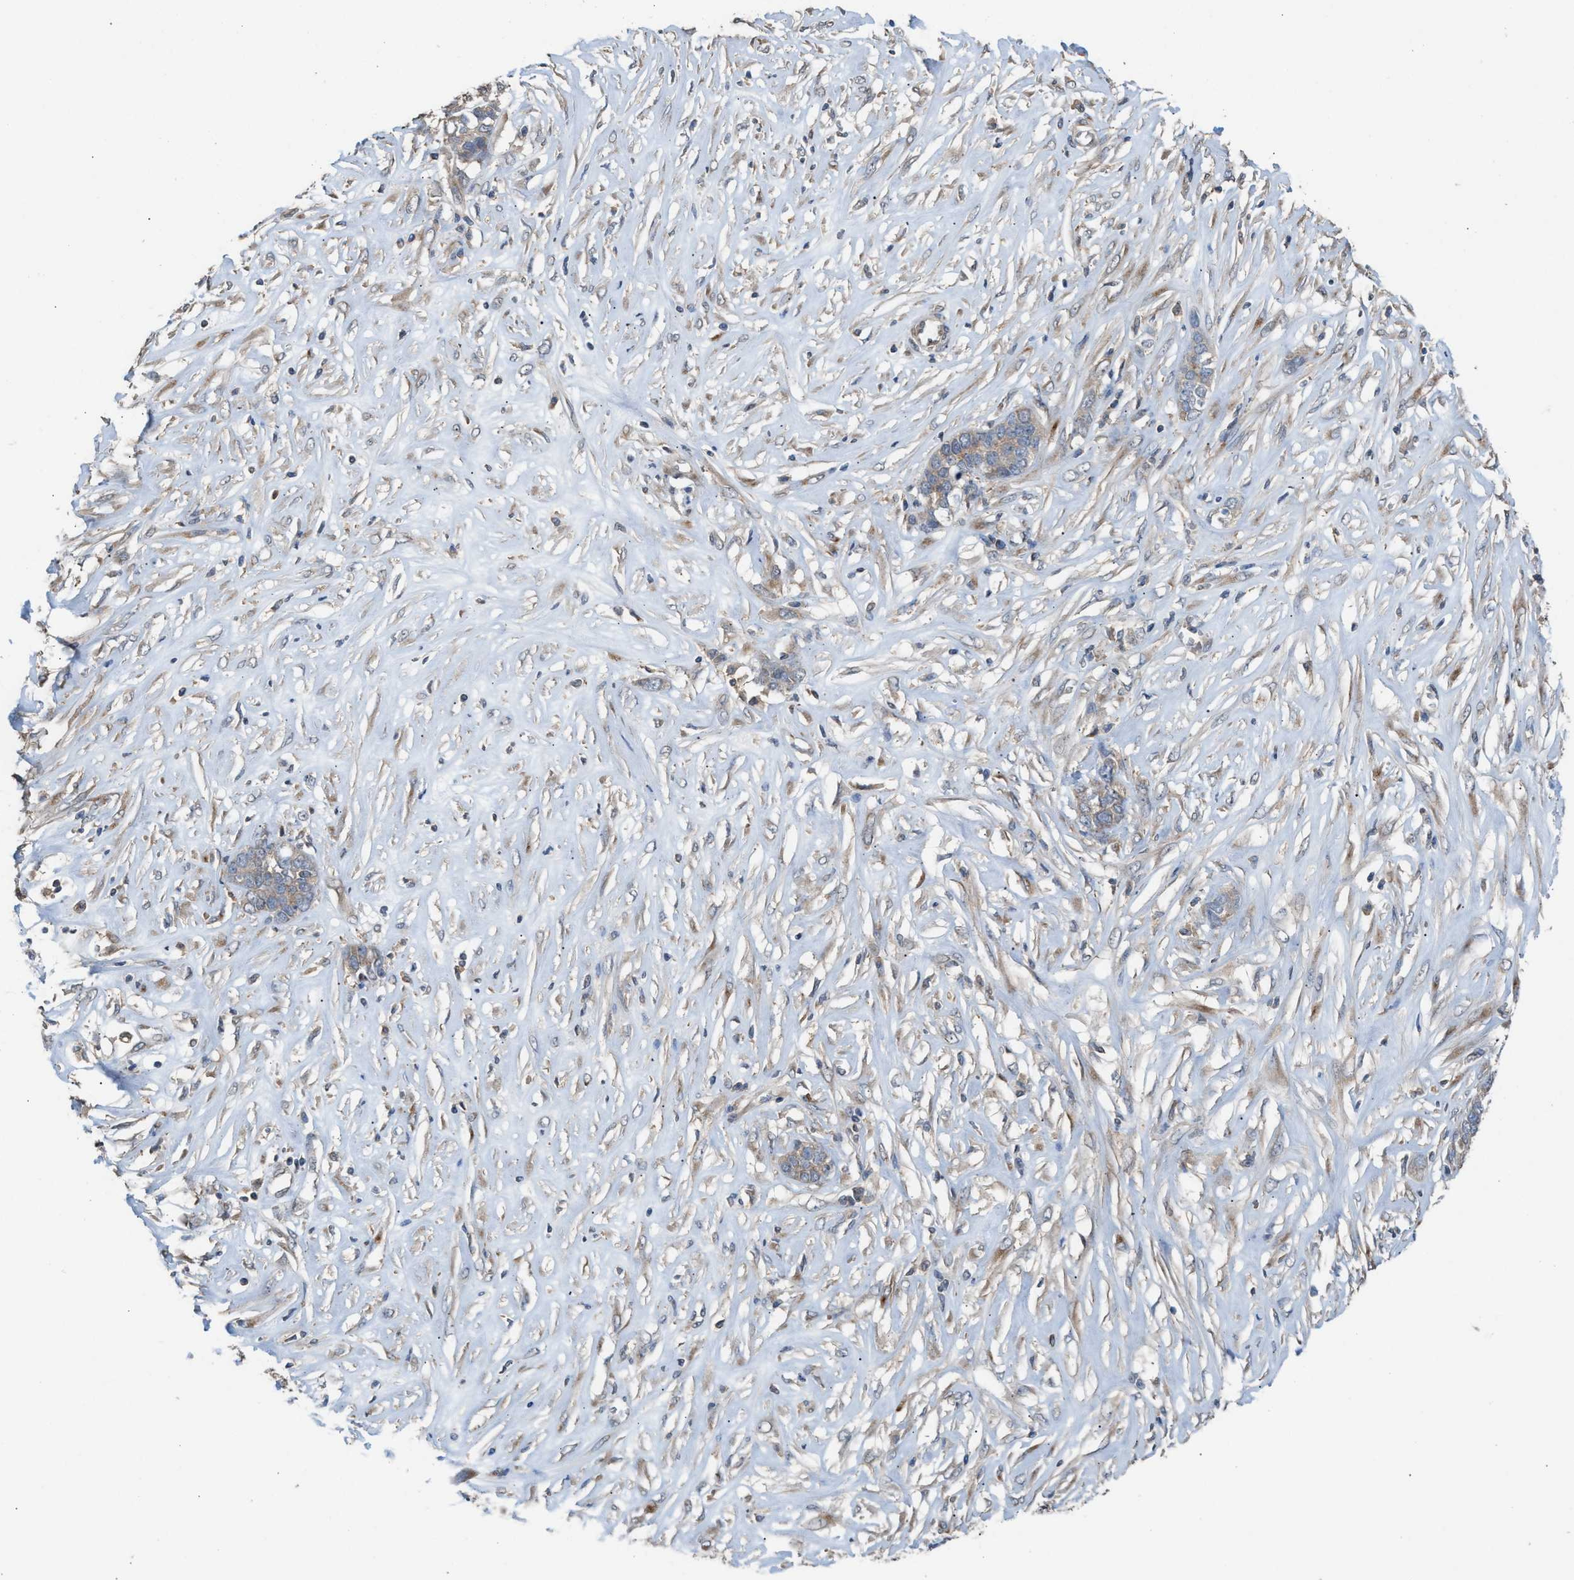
{"staining": {"intensity": "weak", "quantity": "25%-75%", "location": "cytoplasmic/membranous"}, "tissue": "ovarian cancer", "cell_type": "Tumor cells", "image_type": "cancer", "snomed": [{"axis": "morphology", "description": "Cystadenocarcinoma, serous, NOS"}, {"axis": "topography", "description": "Ovary"}], "caption": "An IHC micrograph of neoplastic tissue is shown. Protein staining in brown highlights weak cytoplasmic/membranous positivity in ovarian cancer within tumor cells.", "gene": "TPK1", "patient": {"sex": "female", "age": 44}}